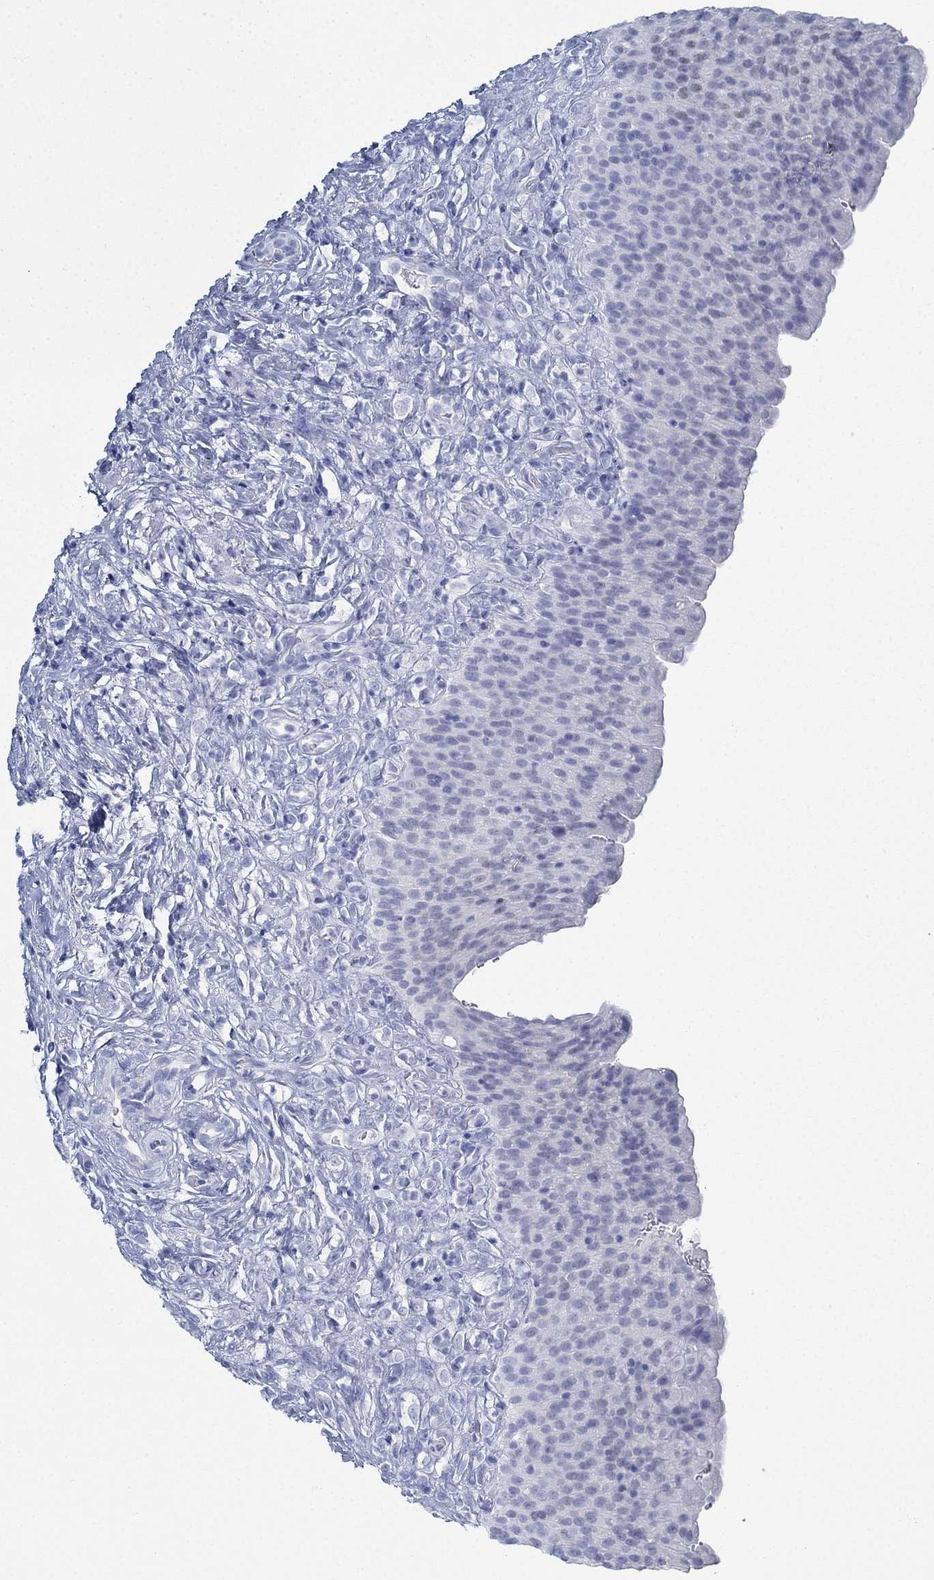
{"staining": {"intensity": "negative", "quantity": "none", "location": "none"}, "tissue": "urinary bladder", "cell_type": "Urothelial cells", "image_type": "normal", "snomed": [{"axis": "morphology", "description": "Normal tissue, NOS"}, {"axis": "topography", "description": "Urinary bladder"}], "caption": "Immunohistochemical staining of unremarkable human urinary bladder displays no significant positivity in urothelial cells.", "gene": "PAX9", "patient": {"sex": "male", "age": 76}}